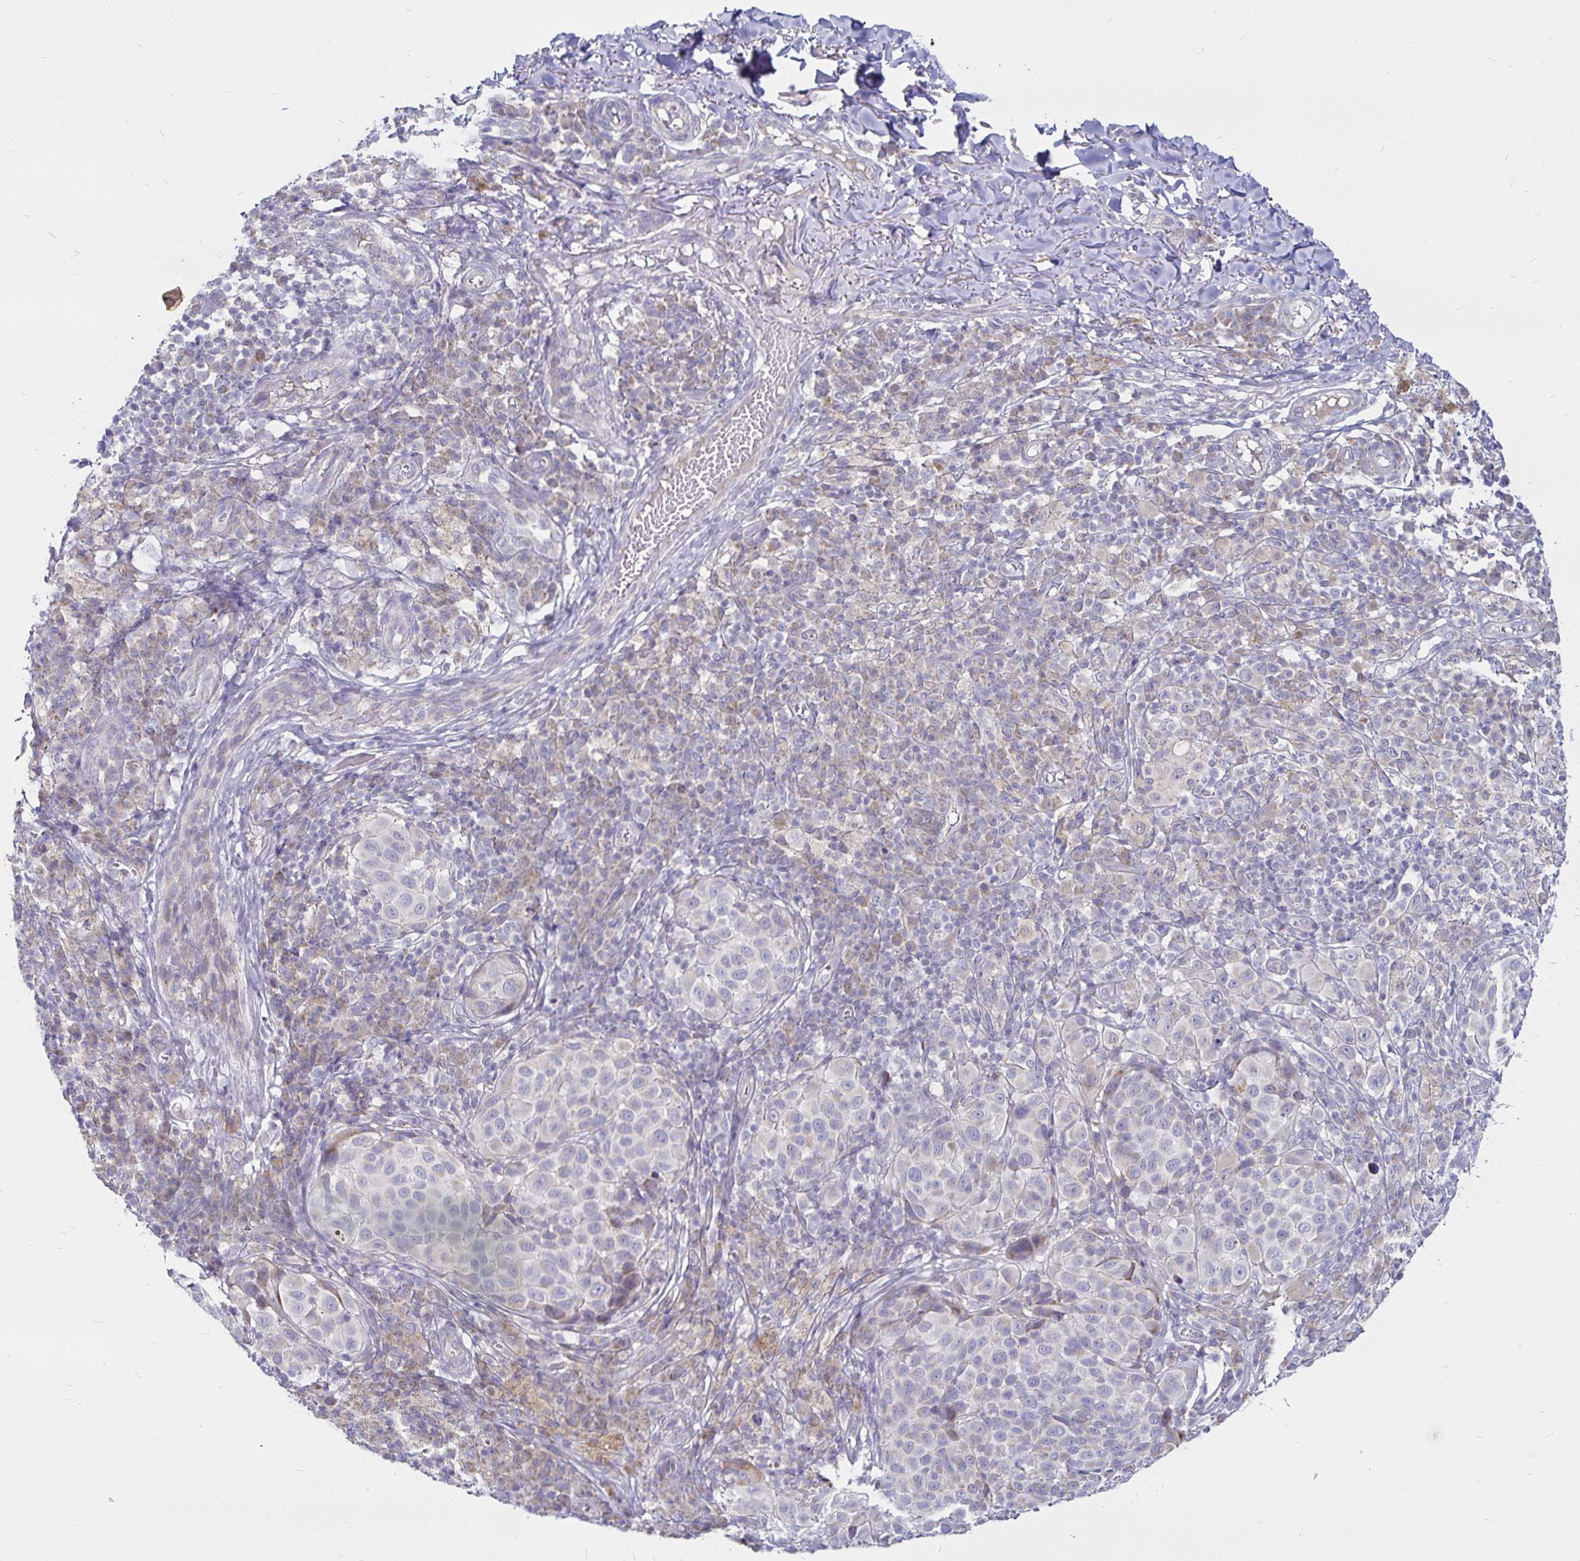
{"staining": {"intensity": "negative", "quantity": "none", "location": "none"}, "tissue": "melanoma", "cell_type": "Tumor cells", "image_type": "cancer", "snomed": [{"axis": "morphology", "description": "Malignant melanoma, NOS"}, {"axis": "topography", "description": "Skin"}], "caption": "Melanoma was stained to show a protein in brown. There is no significant expression in tumor cells. (DAB (3,3'-diaminobenzidine) immunohistochemistry visualized using brightfield microscopy, high magnification).", "gene": "PGAM2", "patient": {"sex": "male", "age": 38}}